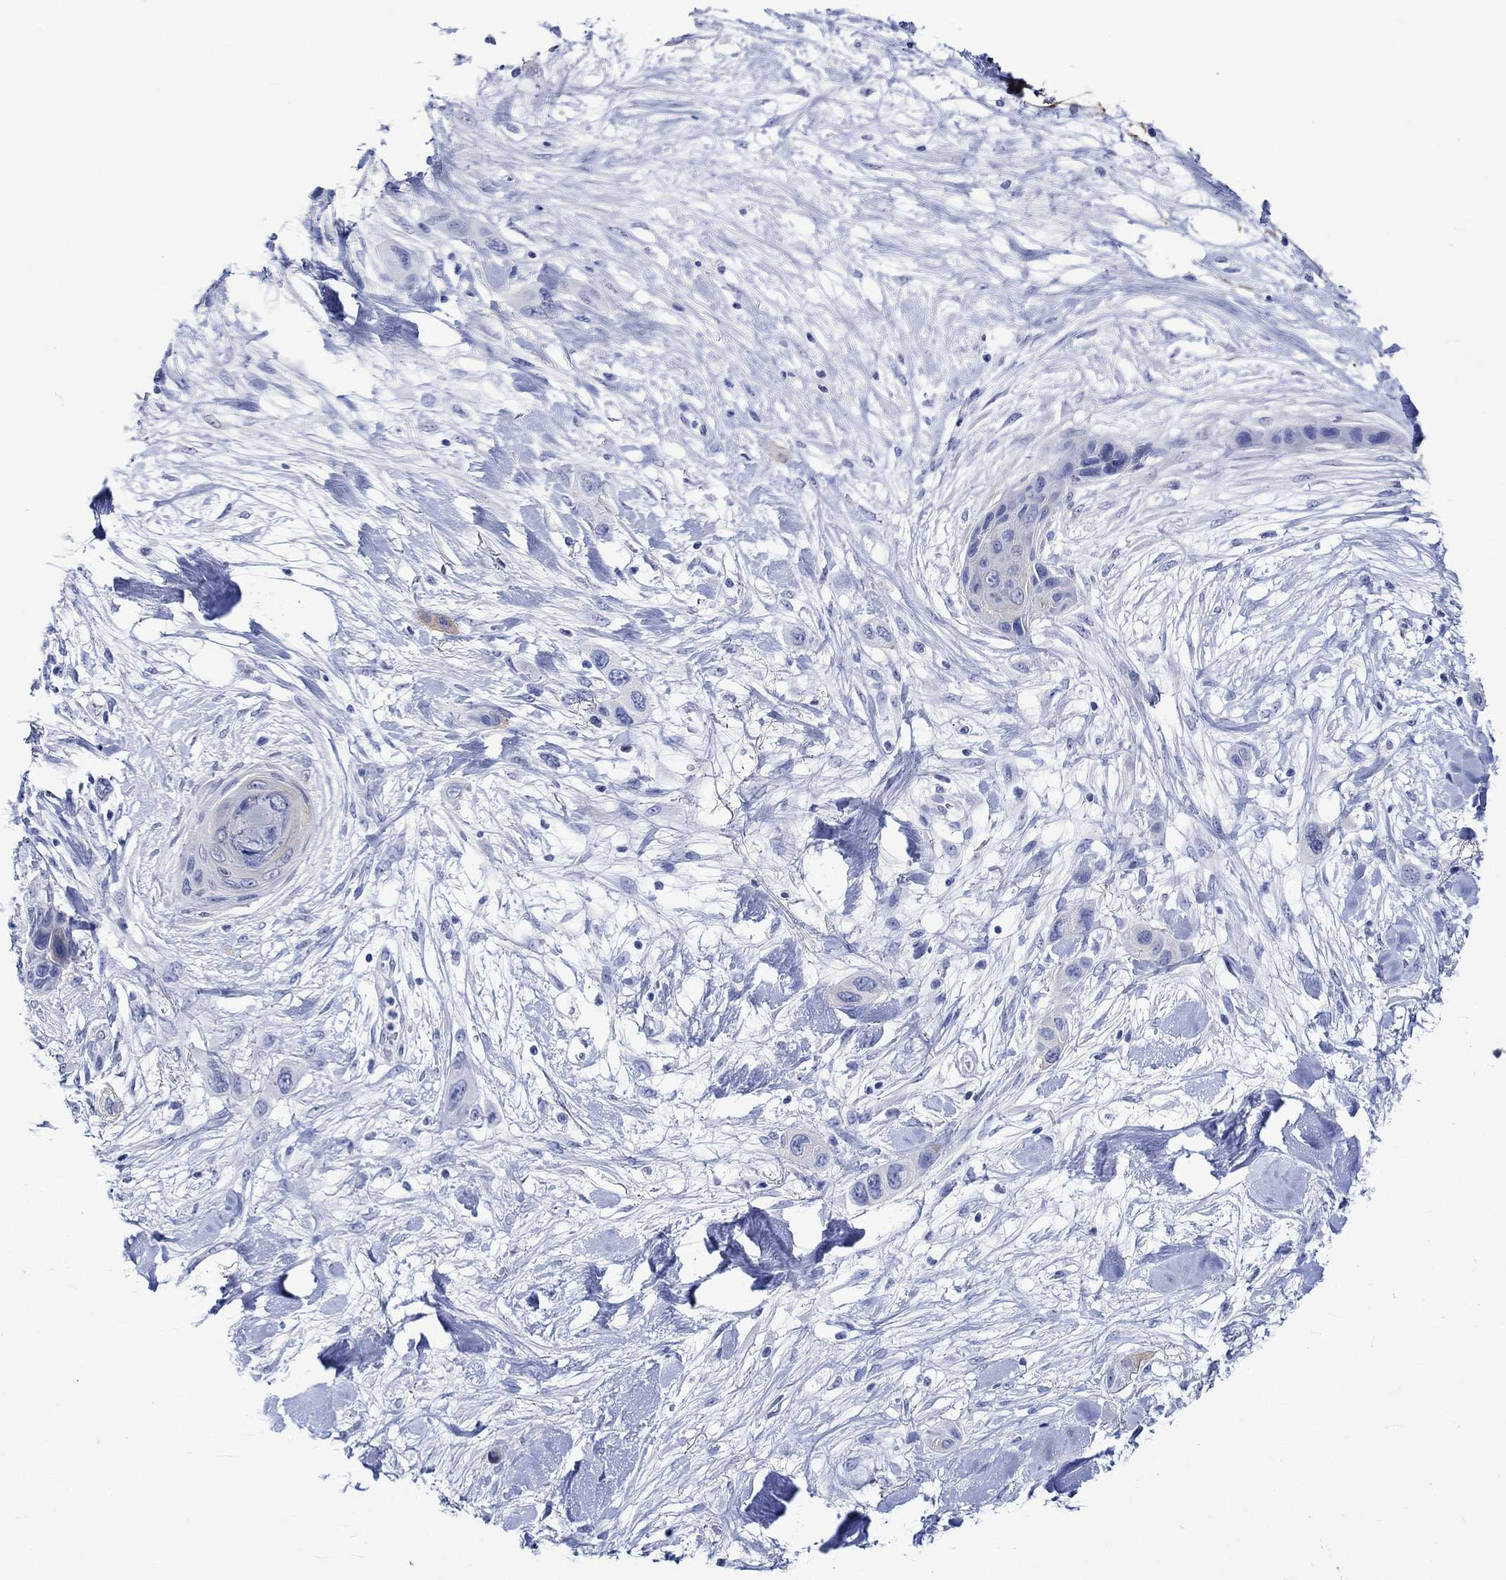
{"staining": {"intensity": "negative", "quantity": "none", "location": "none"}, "tissue": "skin cancer", "cell_type": "Tumor cells", "image_type": "cancer", "snomed": [{"axis": "morphology", "description": "Squamous cell carcinoma, NOS"}, {"axis": "topography", "description": "Skin"}], "caption": "Skin squamous cell carcinoma stained for a protein using IHC reveals no staining tumor cells.", "gene": "CRYAB", "patient": {"sex": "male", "age": 79}}